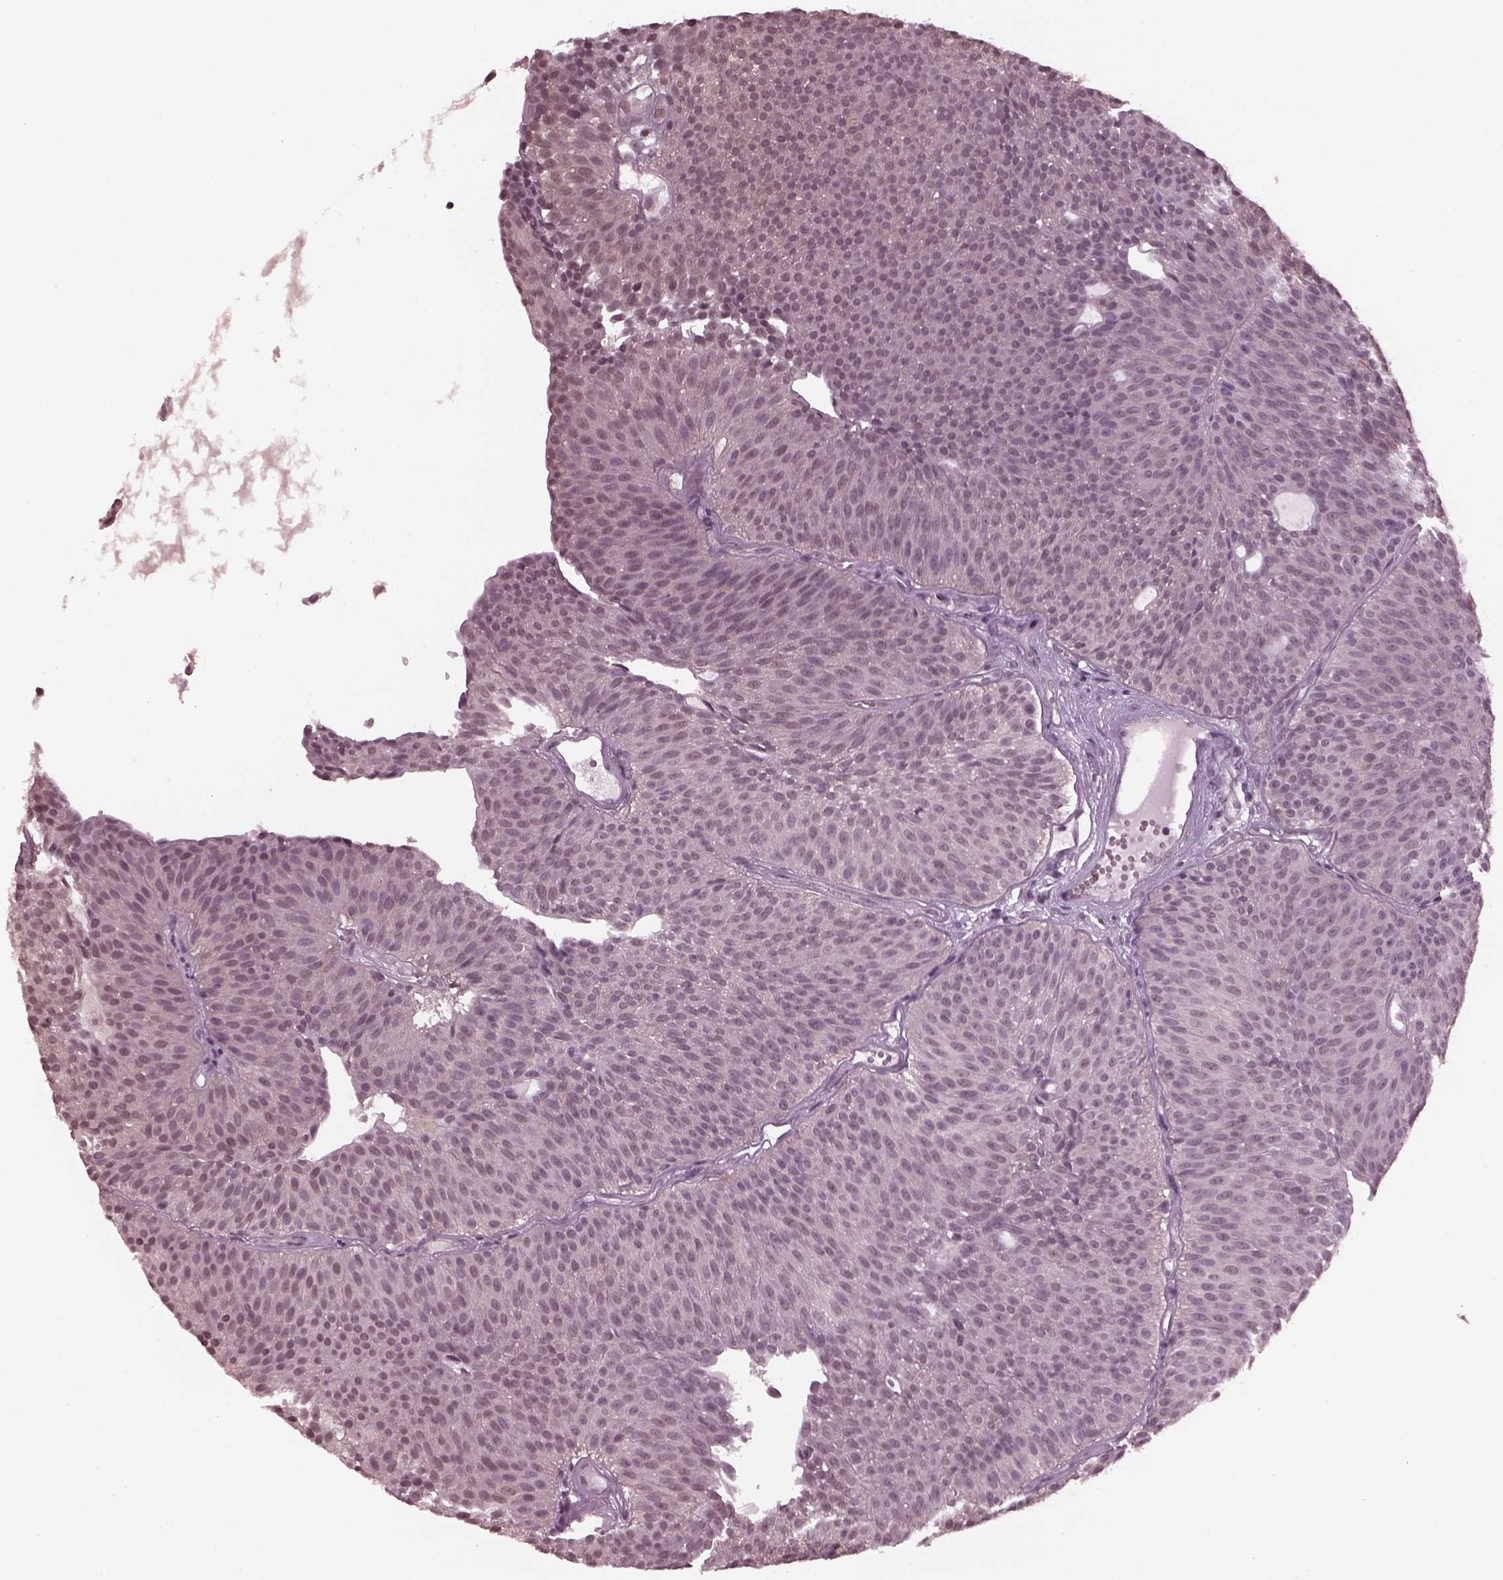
{"staining": {"intensity": "negative", "quantity": "none", "location": "none"}, "tissue": "urothelial cancer", "cell_type": "Tumor cells", "image_type": "cancer", "snomed": [{"axis": "morphology", "description": "Urothelial carcinoma, Low grade"}, {"axis": "topography", "description": "Urinary bladder"}], "caption": "Protein analysis of low-grade urothelial carcinoma reveals no significant staining in tumor cells.", "gene": "RUVBL2", "patient": {"sex": "male", "age": 63}}